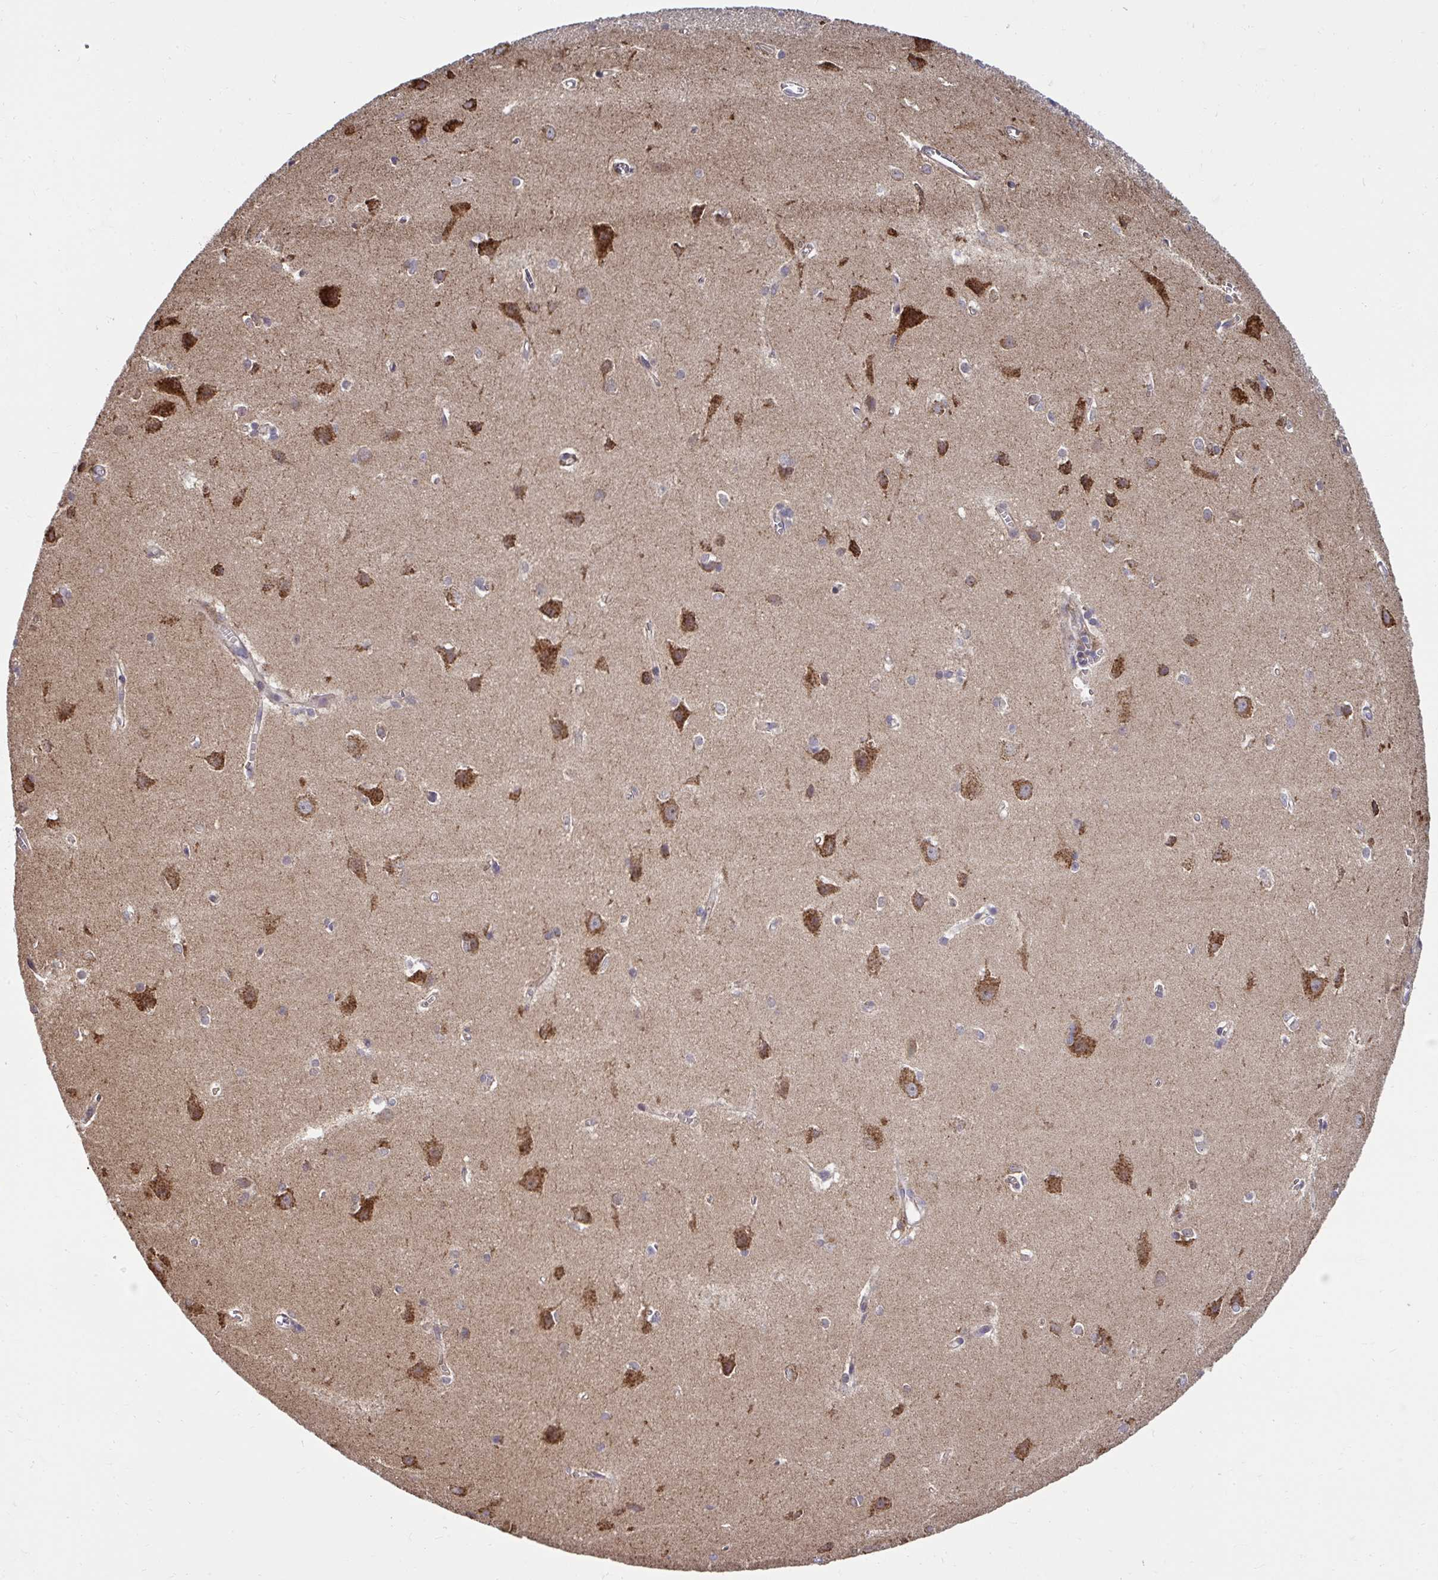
{"staining": {"intensity": "negative", "quantity": "none", "location": "none"}, "tissue": "cerebral cortex", "cell_type": "Endothelial cells", "image_type": "normal", "snomed": [{"axis": "morphology", "description": "Normal tissue, NOS"}, {"axis": "topography", "description": "Cerebral cortex"}], "caption": "The IHC image has no significant positivity in endothelial cells of cerebral cortex.", "gene": "RDH14", "patient": {"sex": "male", "age": 37}}